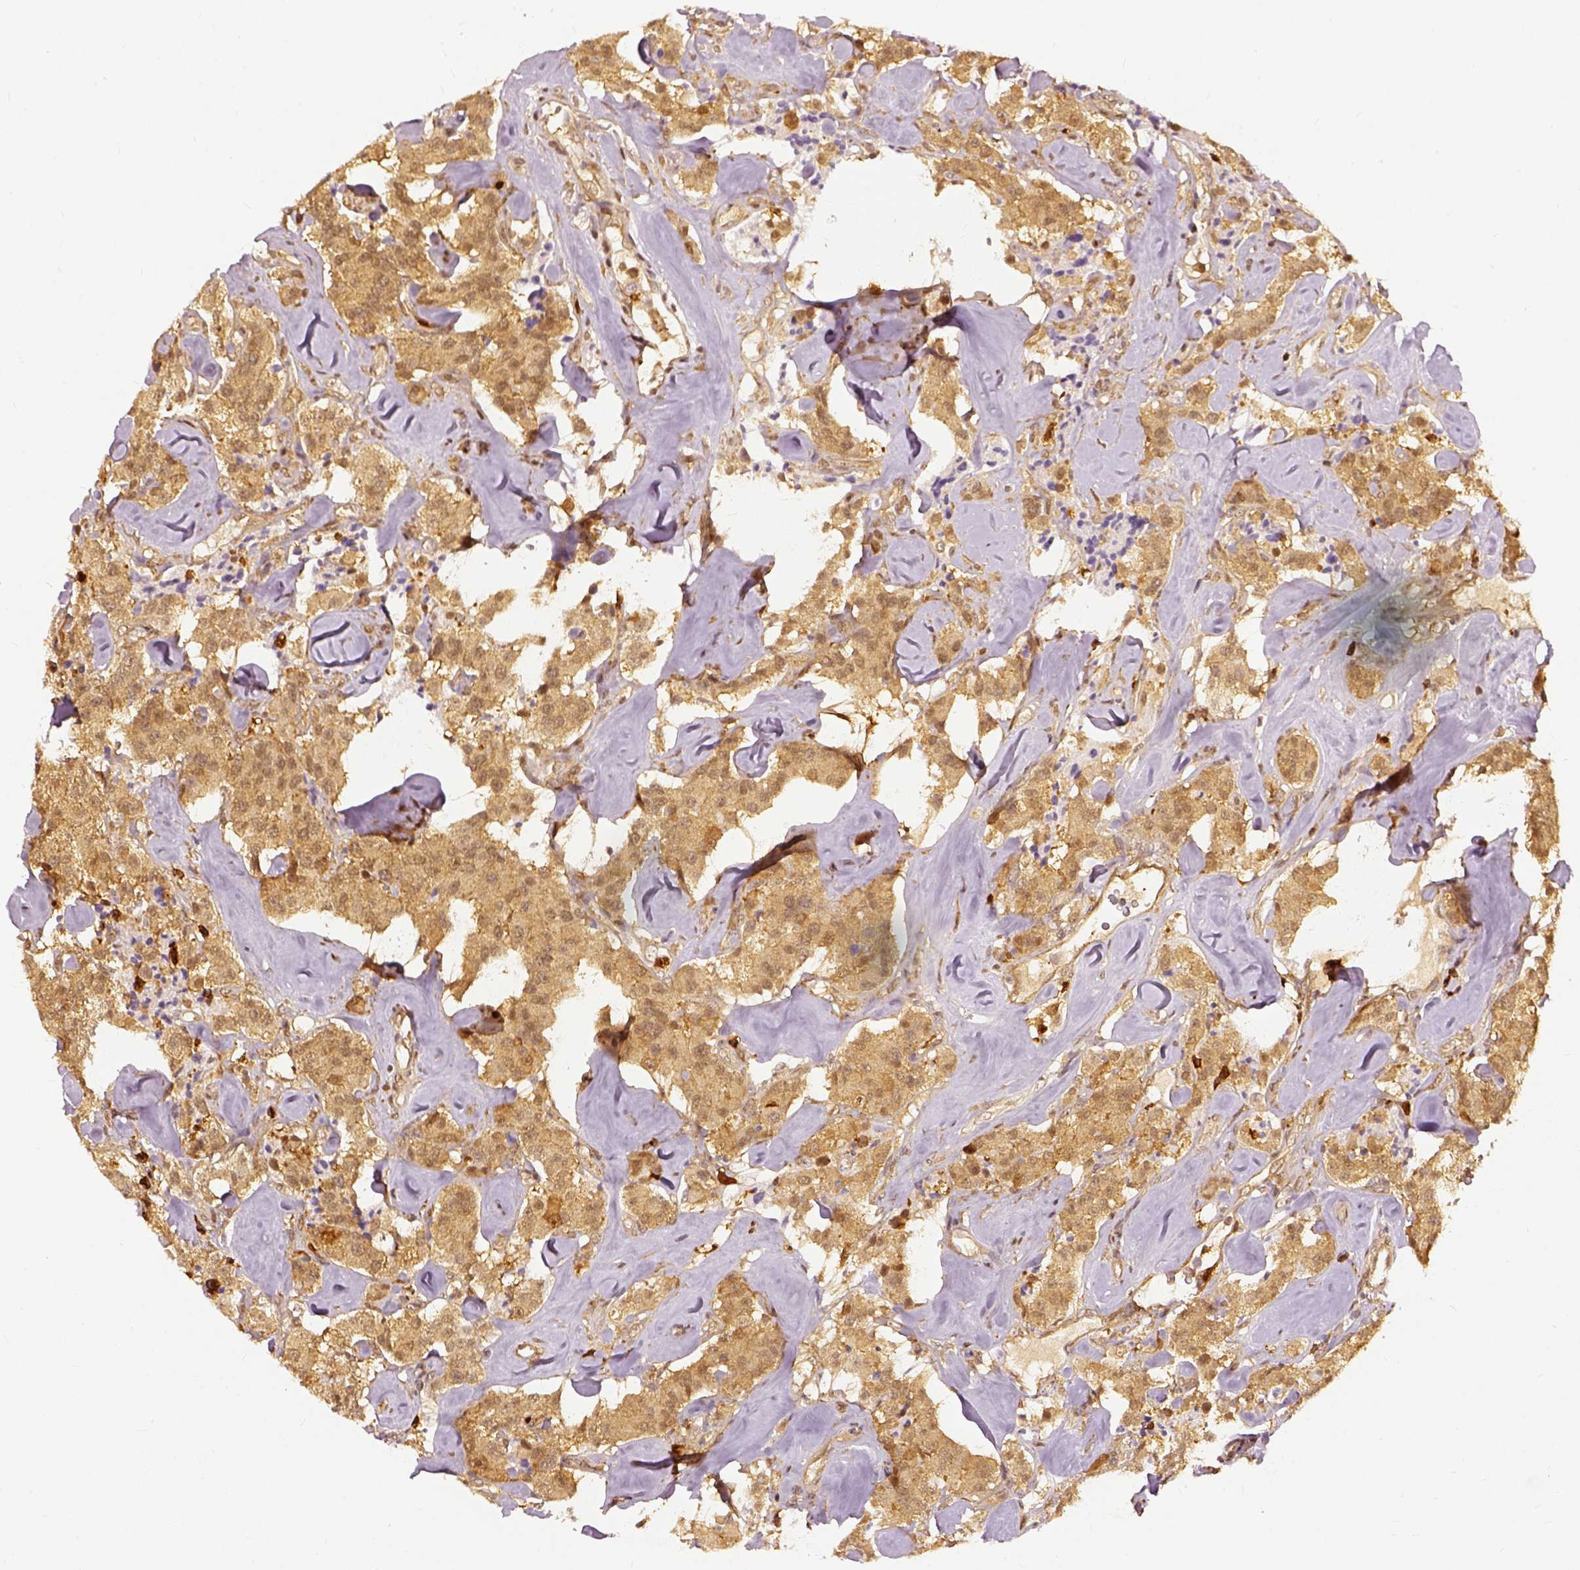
{"staining": {"intensity": "moderate", "quantity": ">75%", "location": "cytoplasmic/membranous"}, "tissue": "carcinoid", "cell_type": "Tumor cells", "image_type": "cancer", "snomed": [{"axis": "morphology", "description": "Carcinoid, malignant, NOS"}, {"axis": "topography", "description": "Pancreas"}], "caption": "DAB immunohistochemical staining of human malignant carcinoid shows moderate cytoplasmic/membranous protein positivity in about >75% of tumor cells.", "gene": "GPI", "patient": {"sex": "male", "age": 41}}